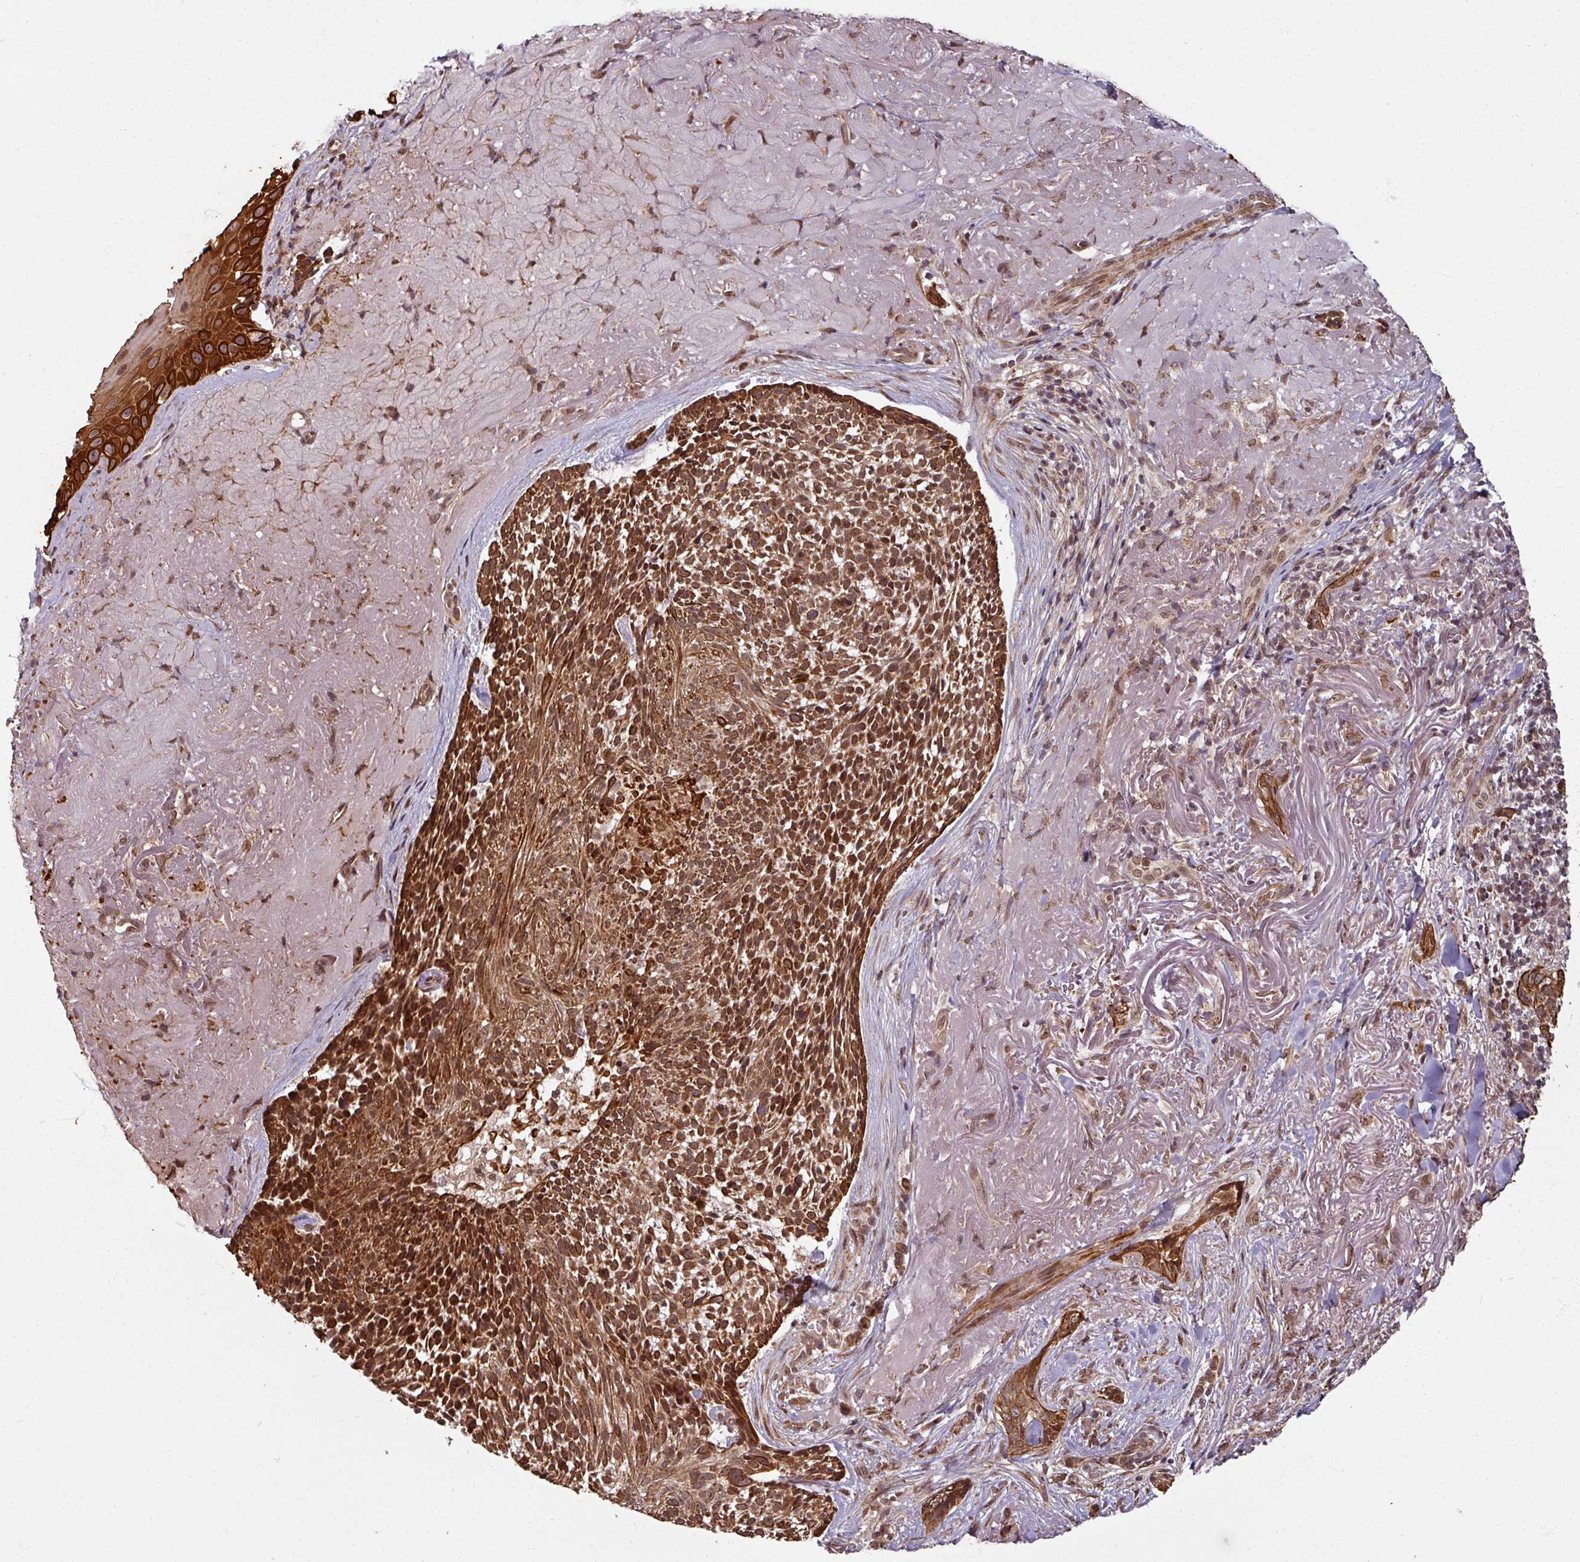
{"staining": {"intensity": "strong", "quantity": ">75%", "location": "cytoplasmic/membranous,nuclear"}, "tissue": "skin cancer", "cell_type": "Tumor cells", "image_type": "cancer", "snomed": [{"axis": "morphology", "description": "Basal cell carcinoma"}, {"axis": "topography", "description": "Skin"}, {"axis": "topography", "description": "Skin of face"}], "caption": "The micrograph exhibits staining of skin cancer (basal cell carcinoma), revealing strong cytoplasmic/membranous and nuclear protein staining (brown color) within tumor cells. The staining was performed using DAB (3,3'-diaminobenzidine) to visualize the protein expression in brown, while the nuclei were stained in blue with hematoxylin (Magnification: 20x).", "gene": "SWI5", "patient": {"sex": "female", "age": 95}}